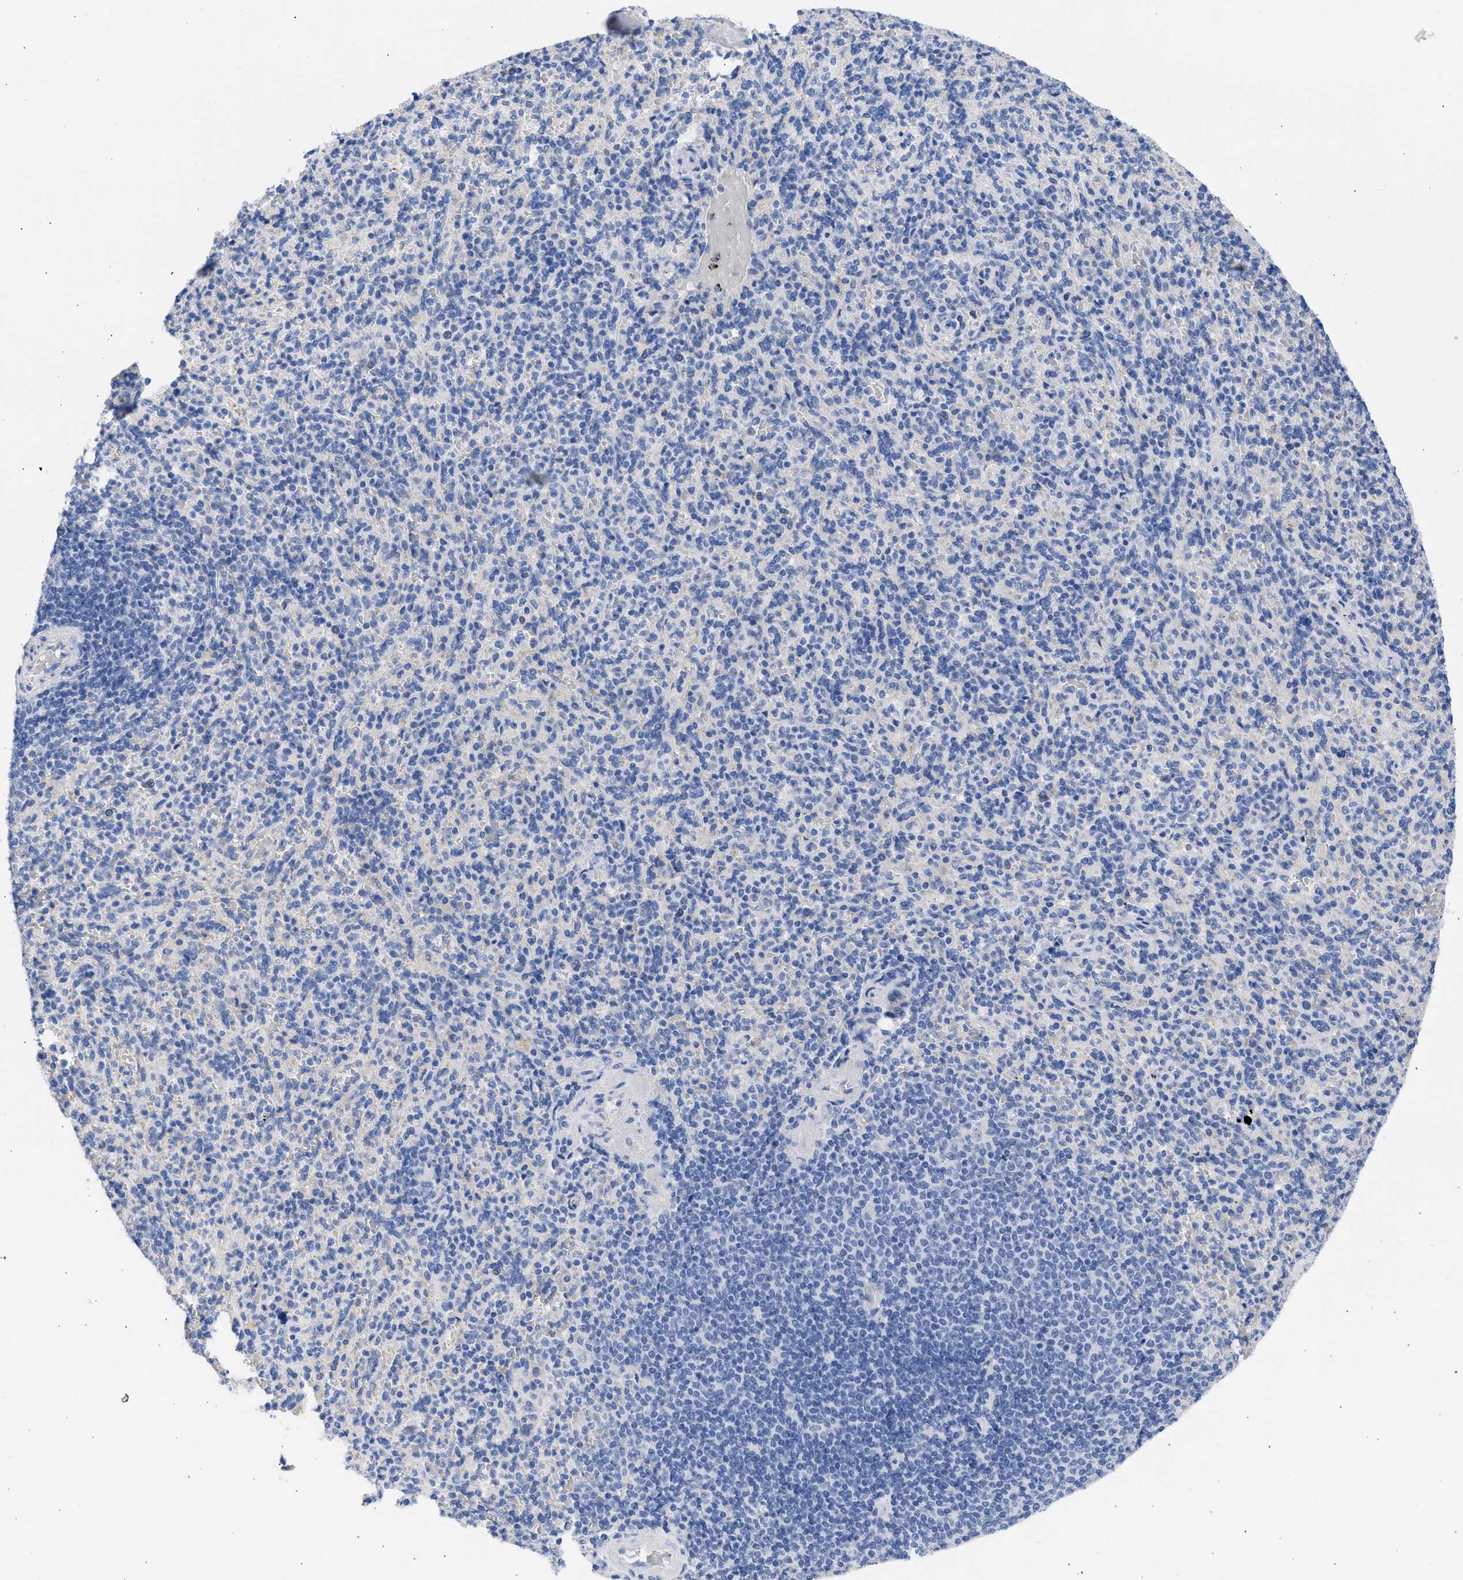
{"staining": {"intensity": "negative", "quantity": "none", "location": "none"}, "tissue": "spleen", "cell_type": "Cells in red pulp", "image_type": "normal", "snomed": [{"axis": "morphology", "description": "Normal tissue, NOS"}, {"axis": "topography", "description": "Spleen"}], "caption": "Immunohistochemistry (IHC) image of benign human spleen stained for a protein (brown), which displays no staining in cells in red pulp. (Immunohistochemistry, brightfield microscopy, high magnification).", "gene": "RSPH1", "patient": {"sex": "male", "age": 36}}